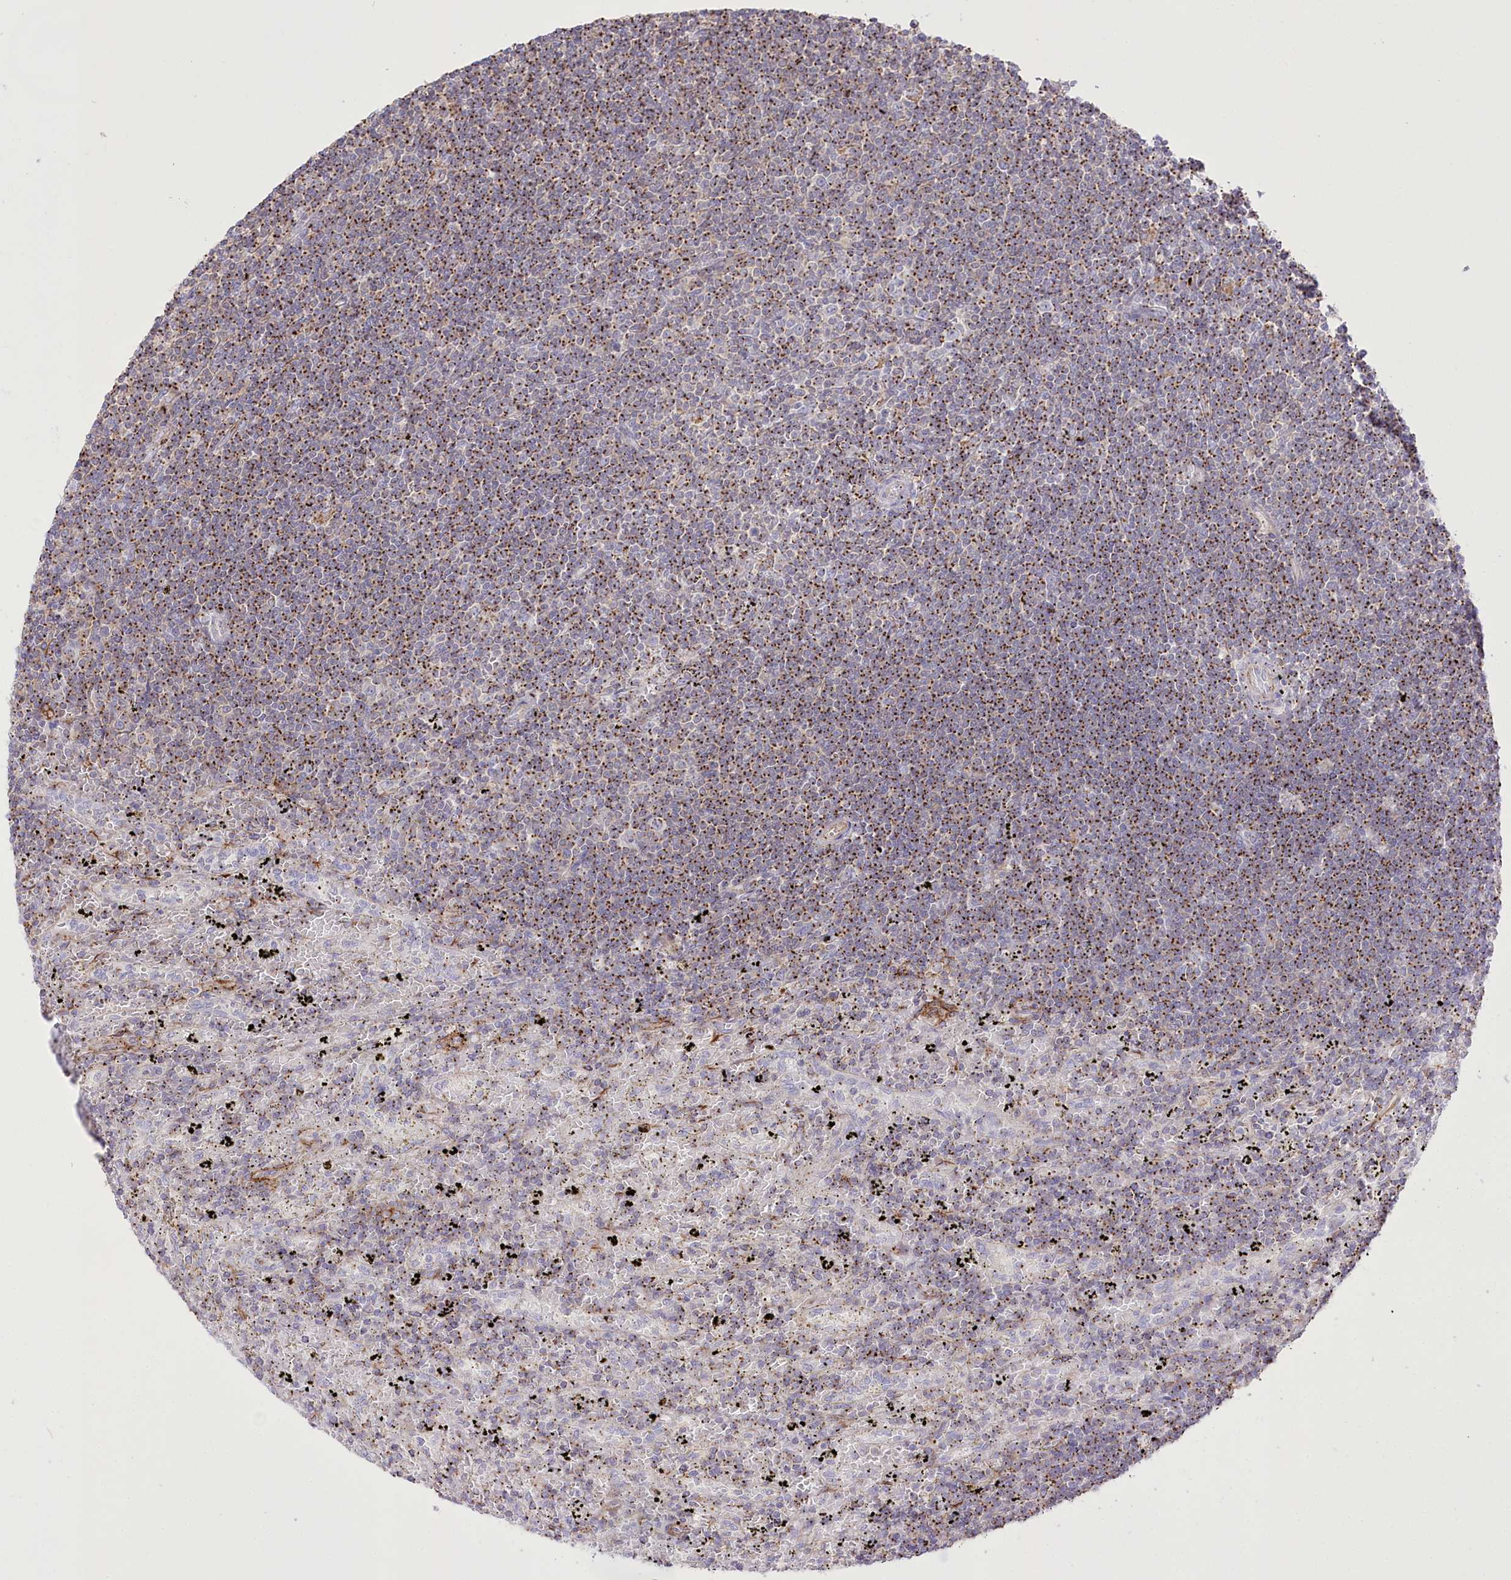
{"staining": {"intensity": "strong", "quantity": ">75%", "location": "cytoplasmic/membranous"}, "tissue": "lymphoma", "cell_type": "Tumor cells", "image_type": "cancer", "snomed": [{"axis": "morphology", "description": "Malignant lymphoma, non-Hodgkin's type, Low grade"}, {"axis": "topography", "description": "Spleen"}], "caption": "Malignant lymphoma, non-Hodgkin's type (low-grade) tissue reveals strong cytoplasmic/membranous expression in about >75% of tumor cells", "gene": "FAM216A", "patient": {"sex": "male", "age": 76}}